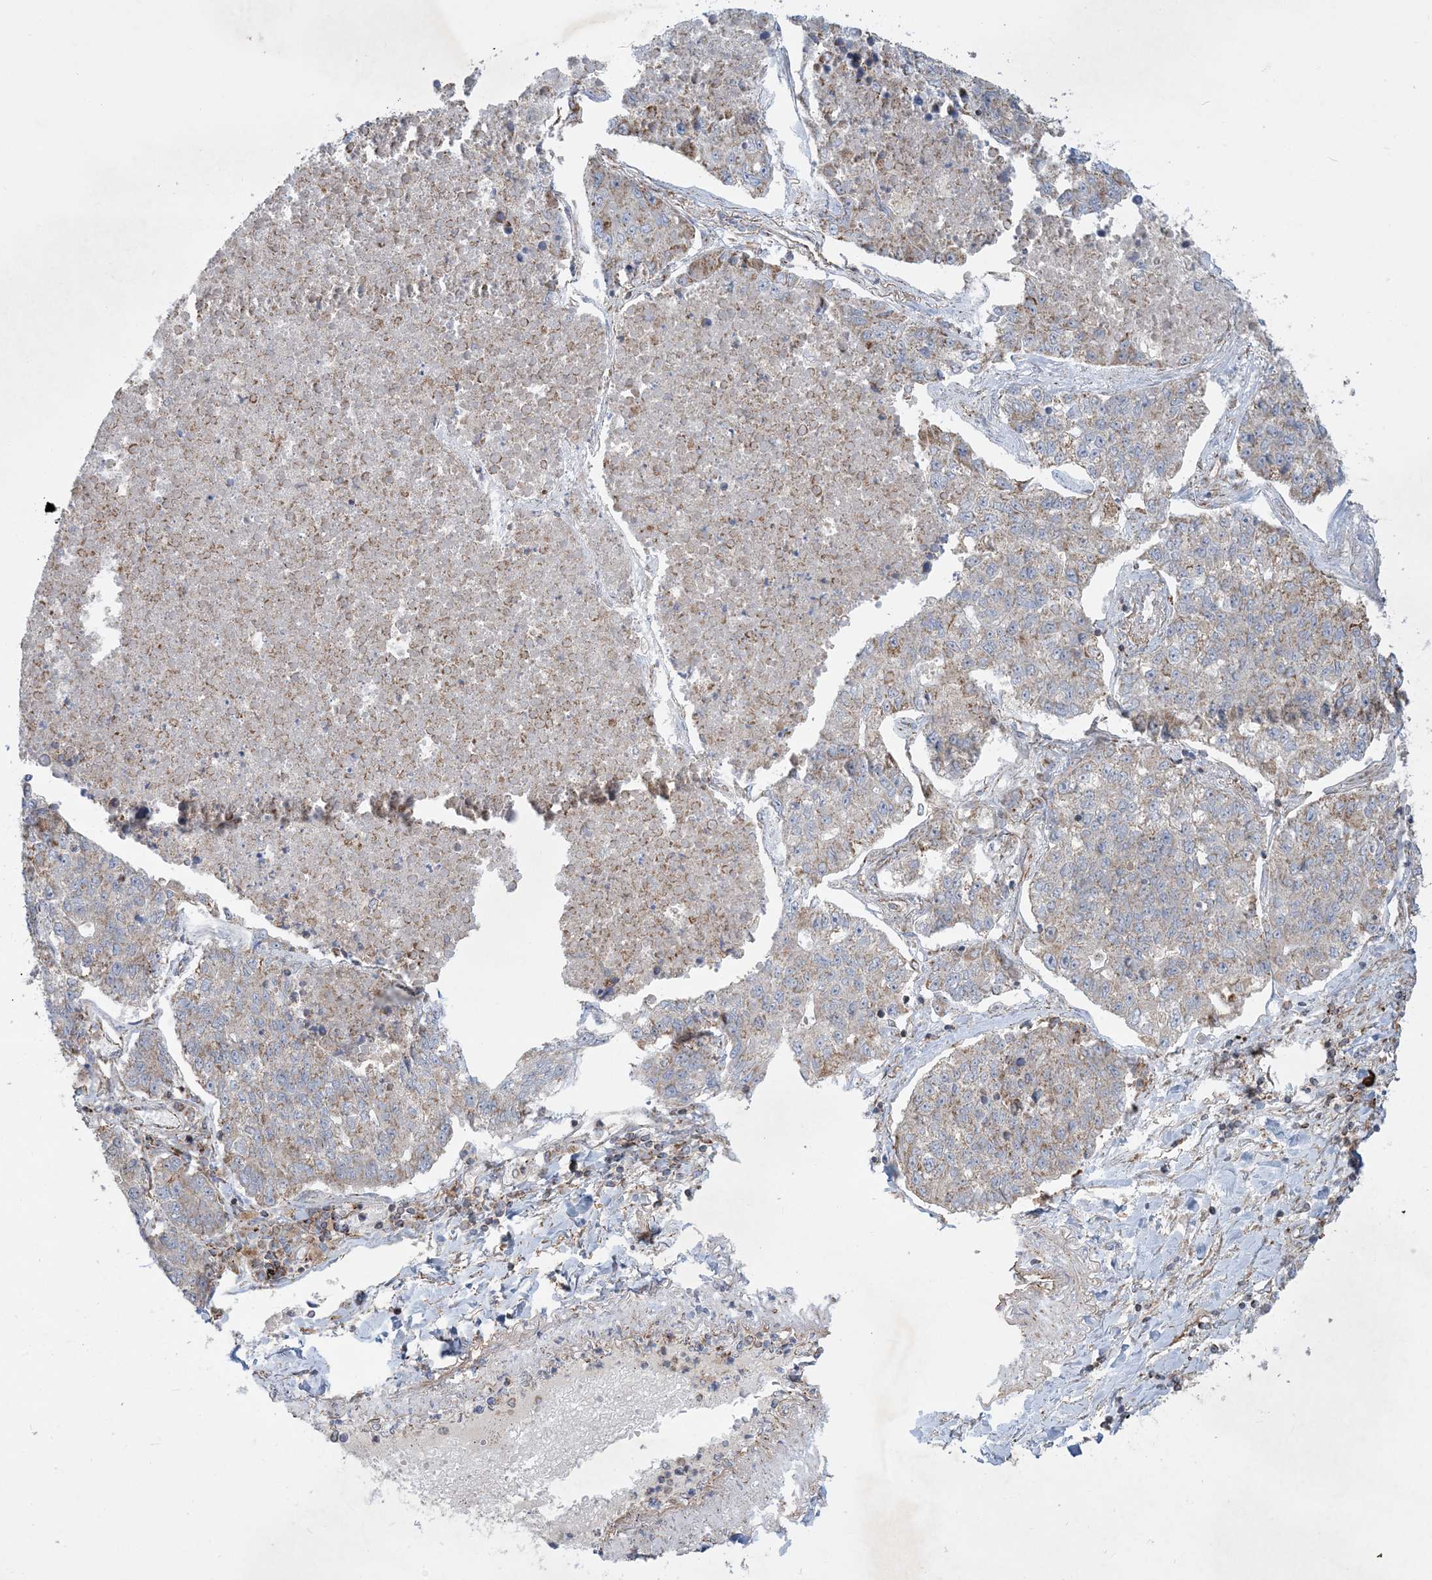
{"staining": {"intensity": "weak", "quantity": "25%-75%", "location": "cytoplasmic/membranous"}, "tissue": "lung cancer", "cell_type": "Tumor cells", "image_type": "cancer", "snomed": [{"axis": "morphology", "description": "Adenocarcinoma, NOS"}, {"axis": "topography", "description": "Lung"}], "caption": "Immunohistochemical staining of human adenocarcinoma (lung) reveals weak cytoplasmic/membranous protein positivity in approximately 25%-75% of tumor cells.", "gene": "BEND4", "patient": {"sex": "male", "age": 49}}